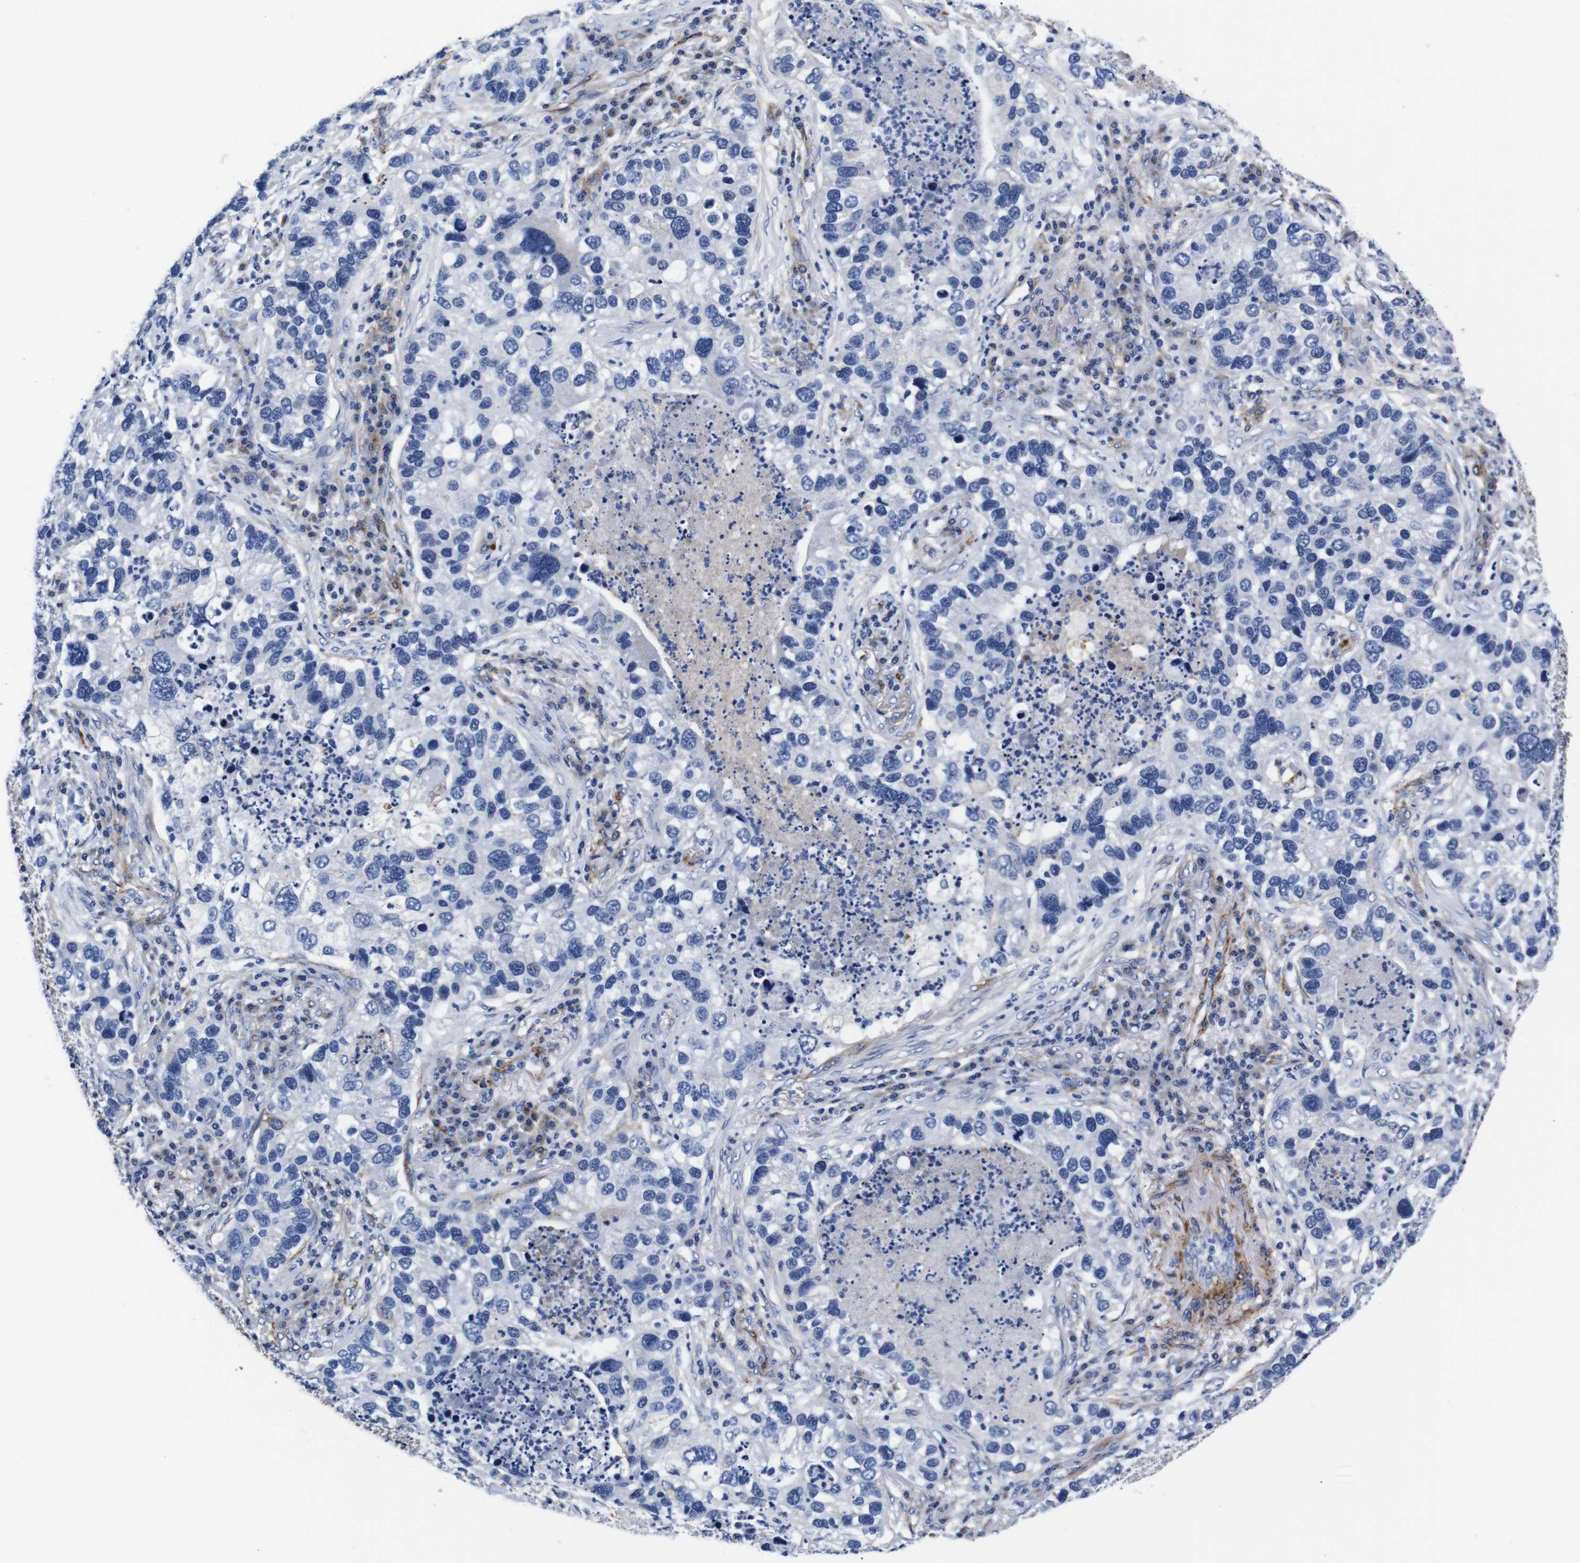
{"staining": {"intensity": "negative", "quantity": "none", "location": "none"}, "tissue": "lung cancer", "cell_type": "Tumor cells", "image_type": "cancer", "snomed": [{"axis": "morphology", "description": "Normal tissue, NOS"}, {"axis": "morphology", "description": "Adenocarcinoma, NOS"}, {"axis": "topography", "description": "Bronchus"}, {"axis": "topography", "description": "Lung"}], "caption": "A high-resolution photomicrograph shows immunohistochemistry (IHC) staining of lung cancer, which exhibits no significant staining in tumor cells. (DAB immunohistochemistry, high magnification).", "gene": "LRIG1", "patient": {"sex": "male", "age": 54}}